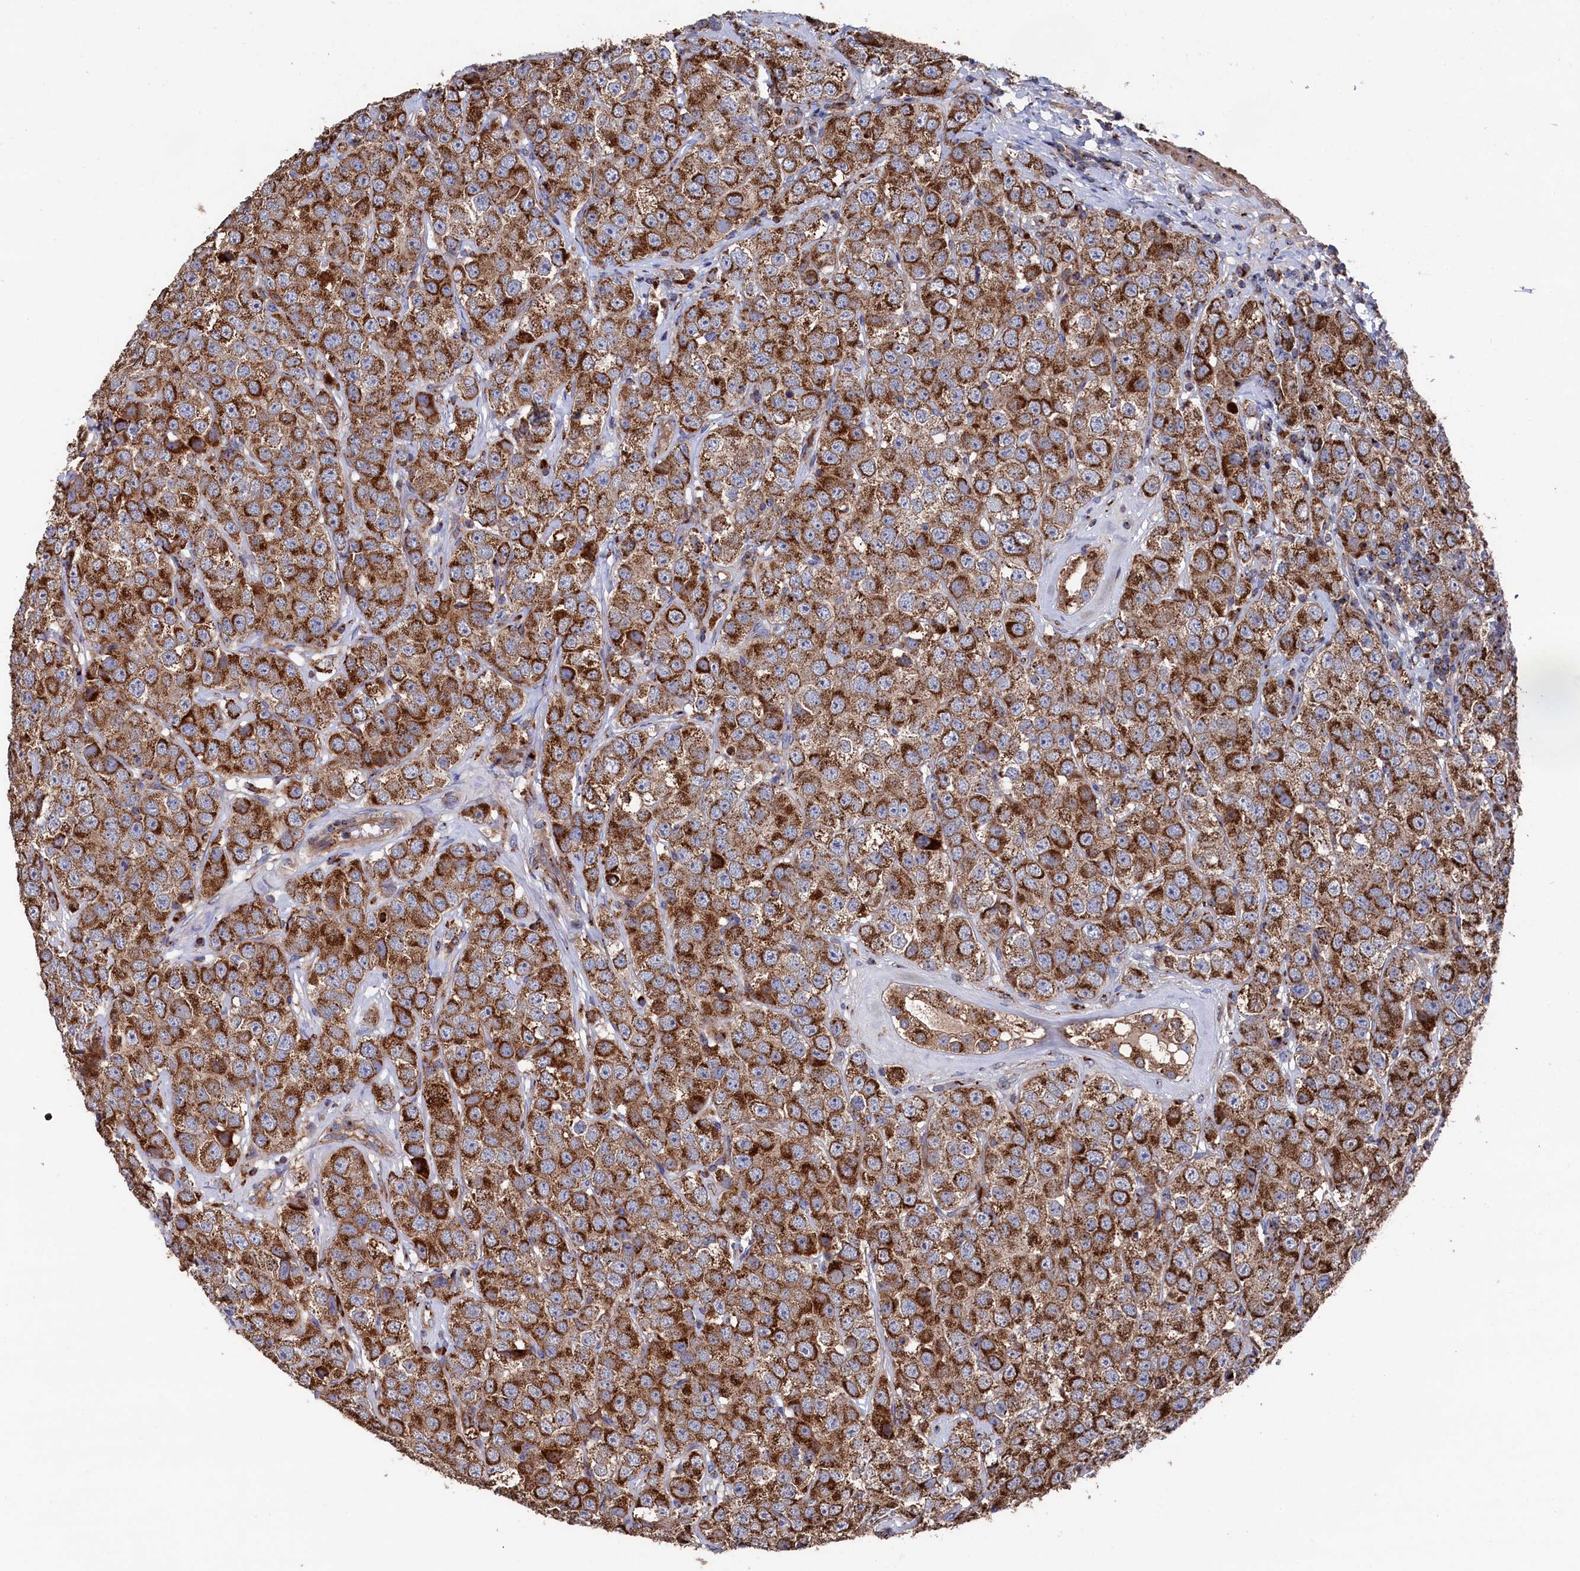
{"staining": {"intensity": "strong", "quantity": ">75%", "location": "cytoplasmic/membranous"}, "tissue": "testis cancer", "cell_type": "Tumor cells", "image_type": "cancer", "snomed": [{"axis": "morphology", "description": "Seminoma, NOS"}, {"axis": "topography", "description": "Testis"}], "caption": "Testis cancer (seminoma) stained with DAB (3,3'-diaminobenzidine) IHC reveals high levels of strong cytoplasmic/membranous expression in about >75% of tumor cells.", "gene": "PRRC1", "patient": {"sex": "male", "age": 28}}